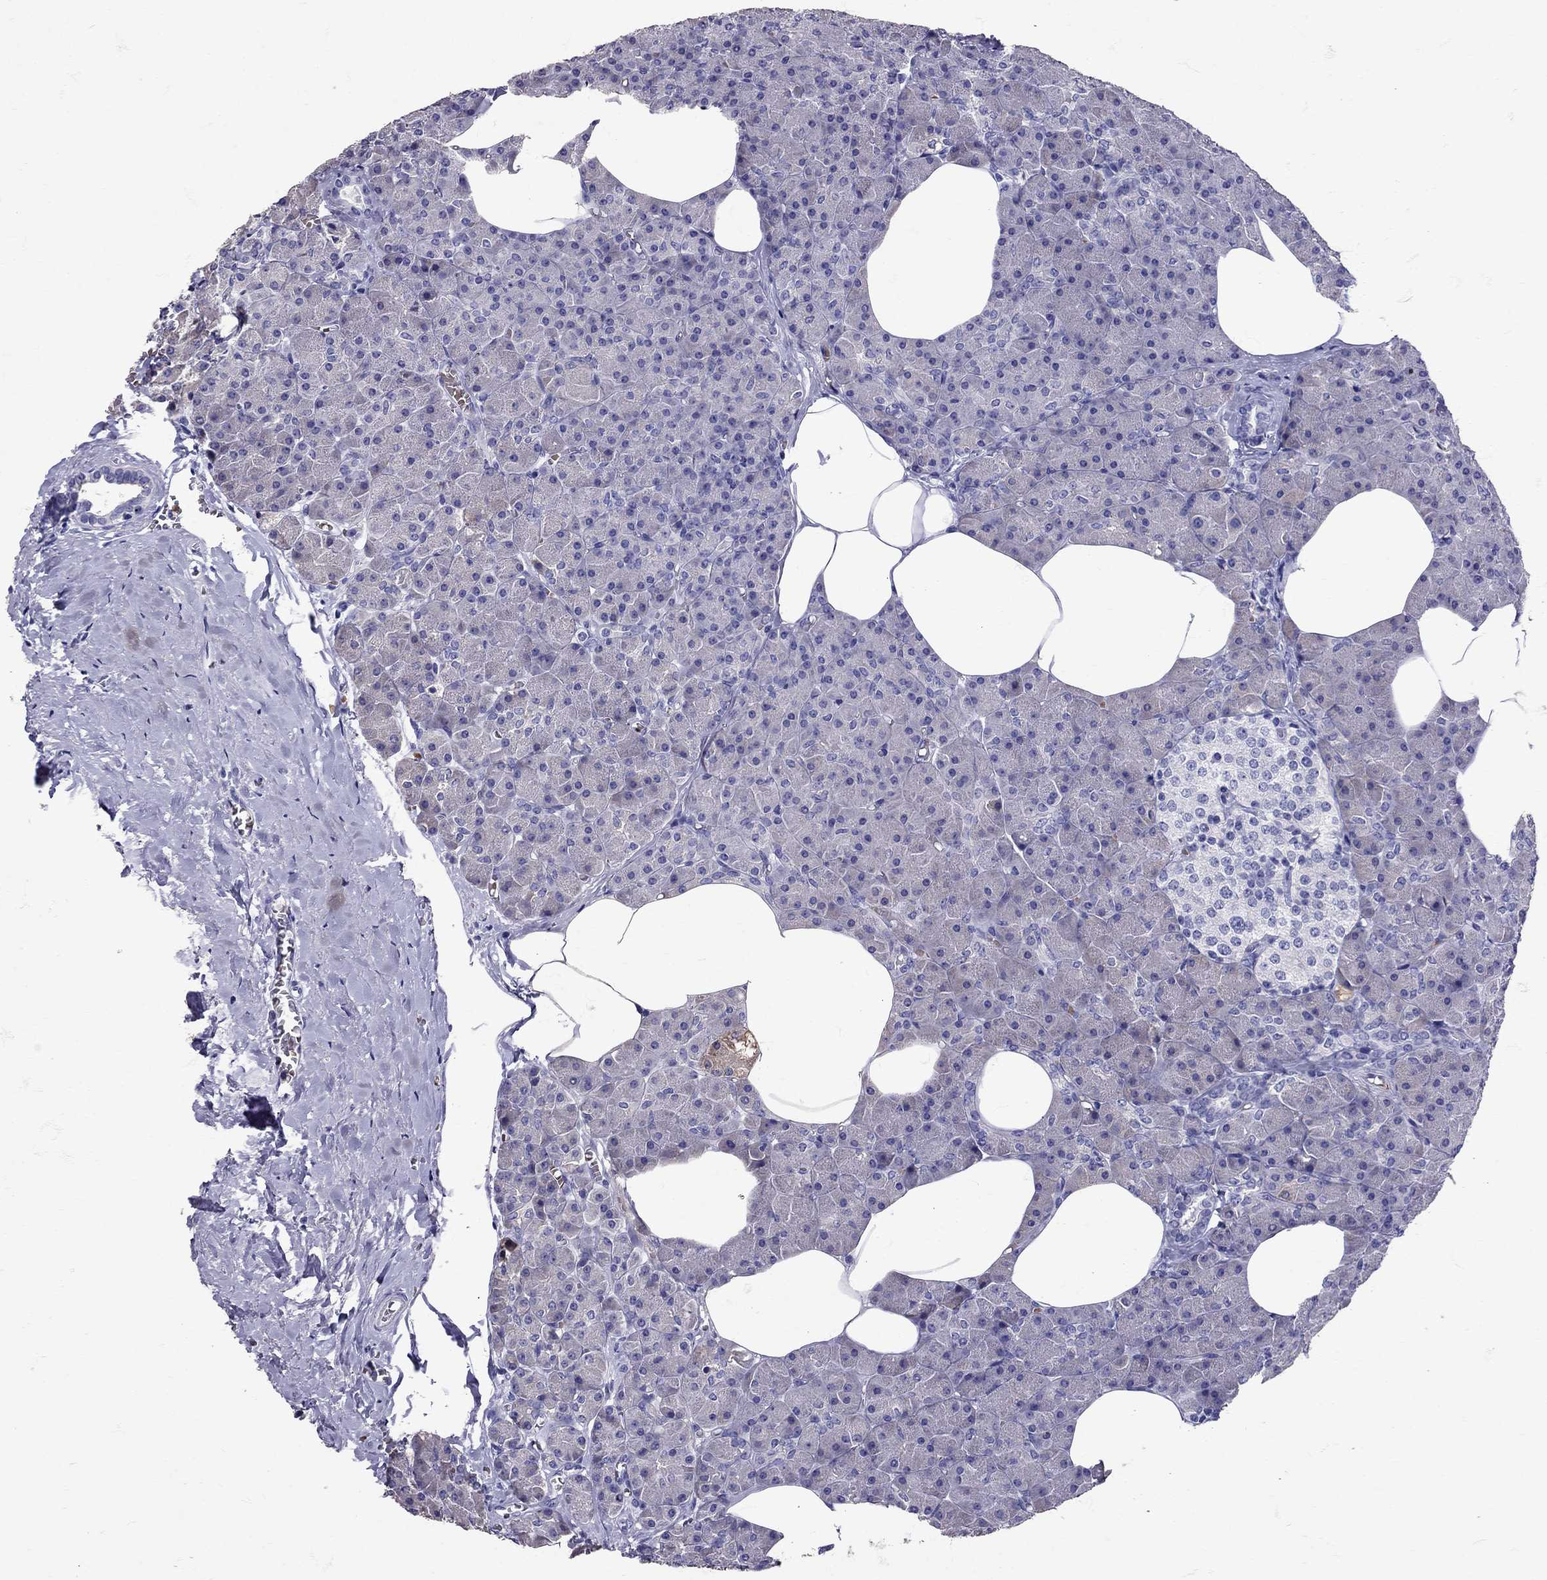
{"staining": {"intensity": "negative", "quantity": "none", "location": "none"}, "tissue": "pancreas", "cell_type": "Exocrine glandular cells", "image_type": "normal", "snomed": [{"axis": "morphology", "description": "Normal tissue, NOS"}, {"axis": "topography", "description": "Pancreas"}], "caption": "This is a image of immunohistochemistry (IHC) staining of benign pancreas, which shows no staining in exocrine glandular cells.", "gene": "TBR1", "patient": {"sex": "female", "age": 45}}